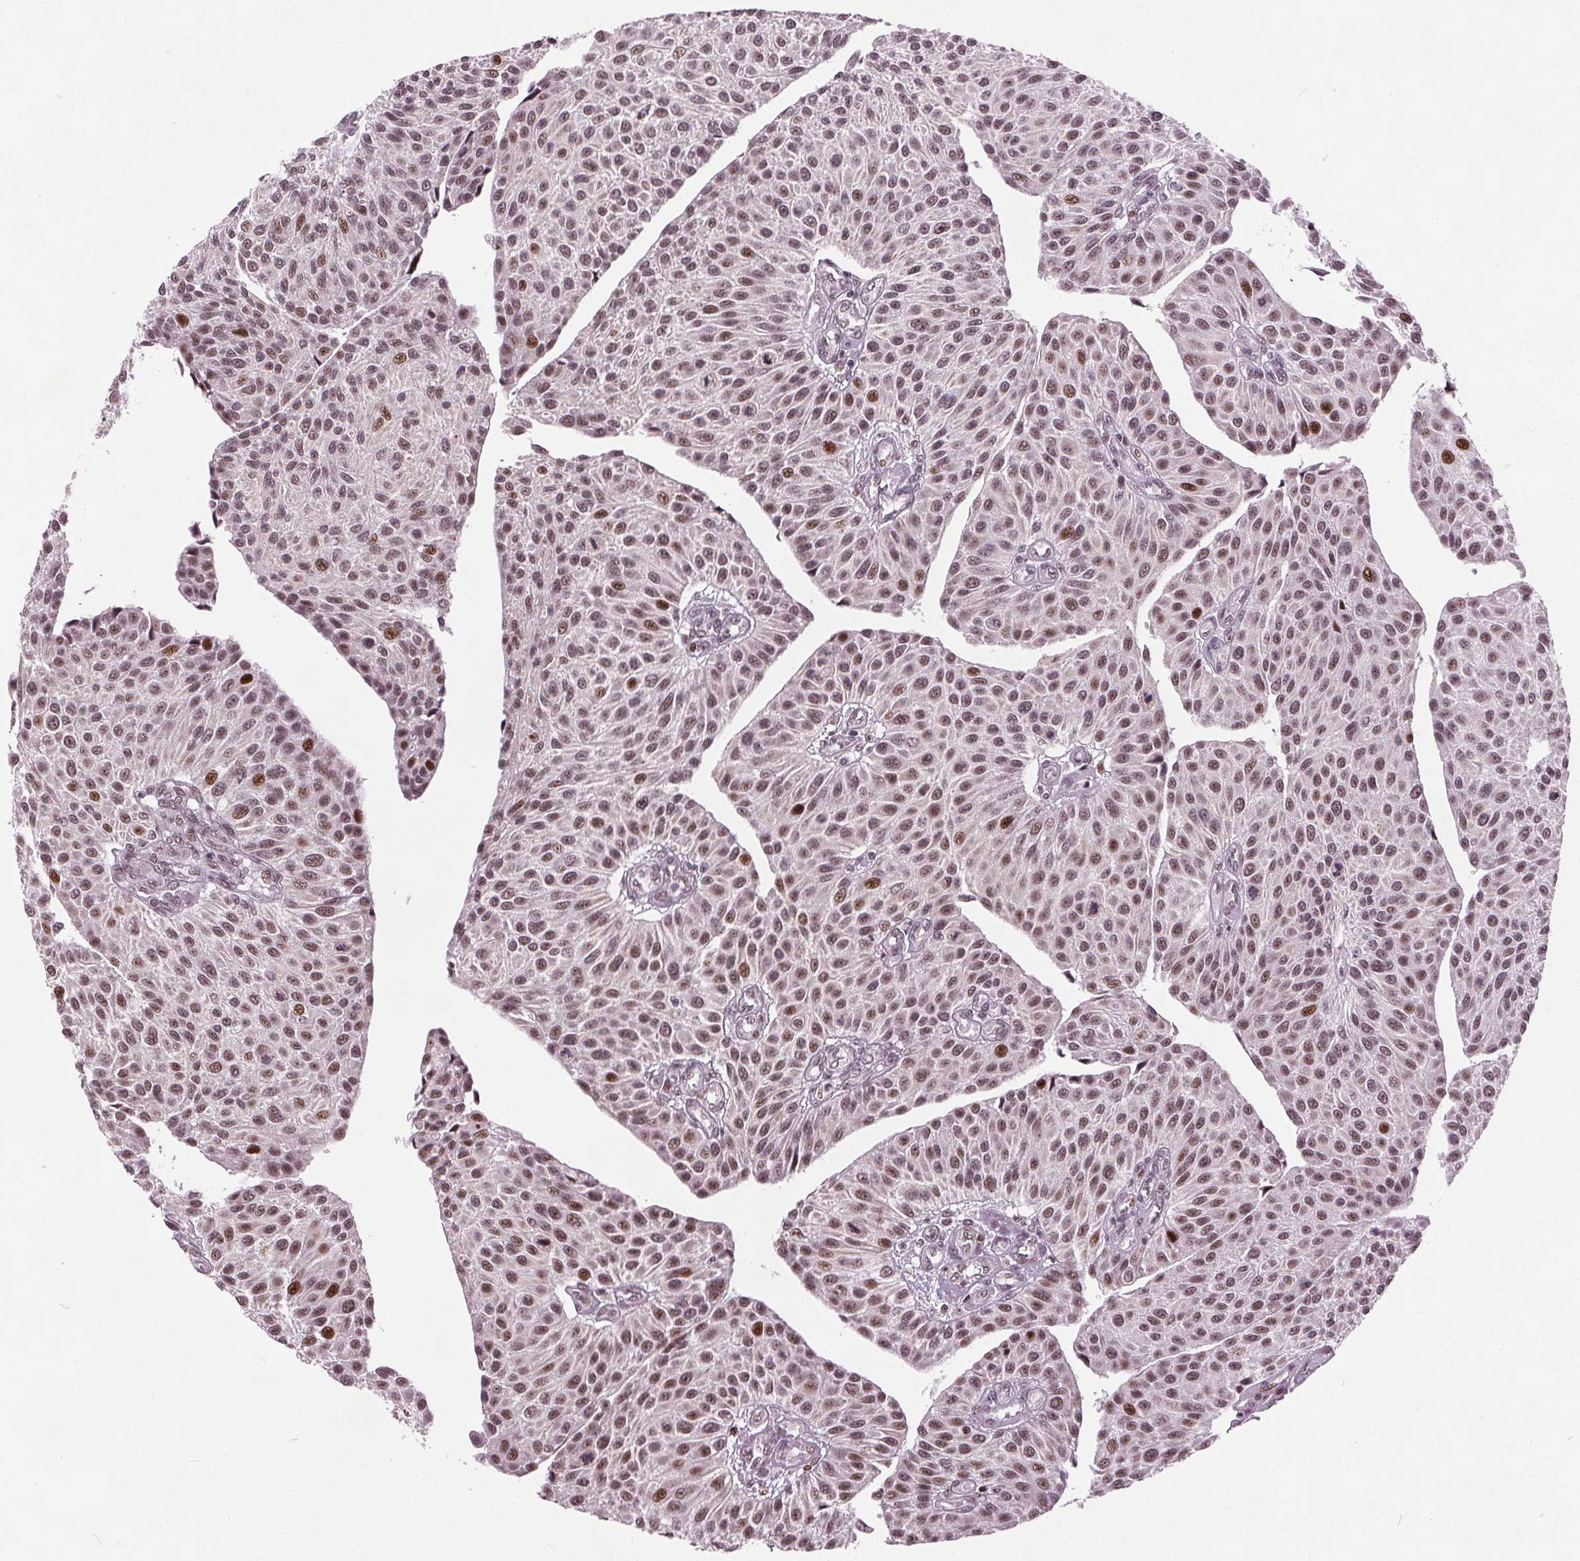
{"staining": {"intensity": "moderate", "quantity": ">75%", "location": "nuclear"}, "tissue": "urothelial cancer", "cell_type": "Tumor cells", "image_type": "cancer", "snomed": [{"axis": "morphology", "description": "Urothelial carcinoma, NOS"}, {"axis": "topography", "description": "Urinary bladder"}], "caption": "Immunohistochemical staining of human transitional cell carcinoma exhibits moderate nuclear protein staining in about >75% of tumor cells.", "gene": "TTC34", "patient": {"sex": "male", "age": 55}}